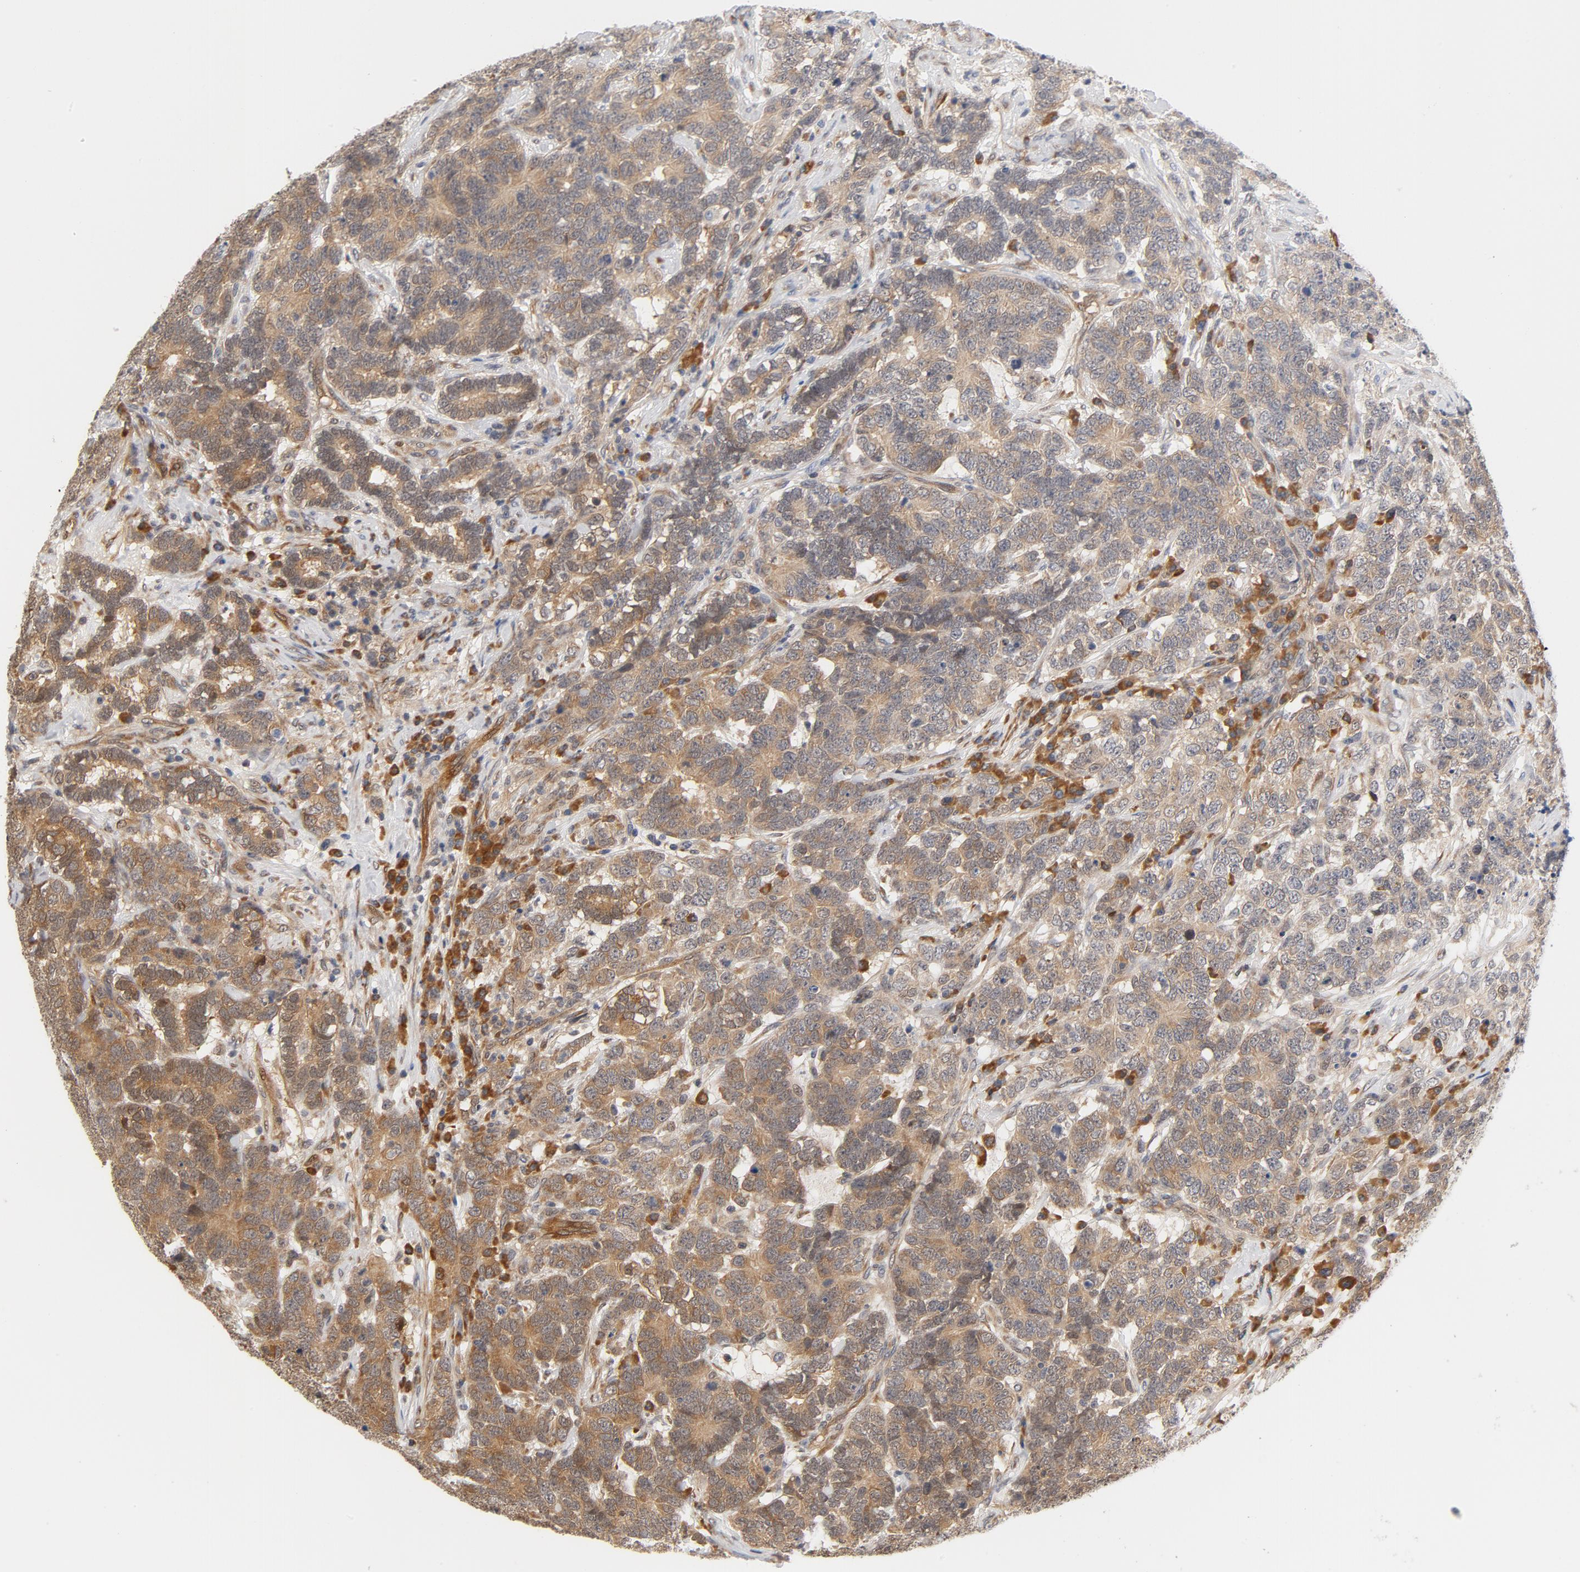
{"staining": {"intensity": "moderate", "quantity": ">75%", "location": "cytoplasmic/membranous"}, "tissue": "testis cancer", "cell_type": "Tumor cells", "image_type": "cancer", "snomed": [{"axis": "morphology", "description": "Carcinoma, Embryonal, NOS"}, {"axis": "topography", "description": "Testis"}], "caption": "An immunohistochemistry image of neoplastic tissue is shown. Protein staining in brown shows moderate cytoplasmic/membranous positivity in testis embryonal carcinoma within tumor cells. The staining was performed using DAB (3,3'-diaminobenzidine) to visualize the protein expression in brown, while the nuclei were stained in blue with hematoxylin (Magnification: 20x).", "gene": "EIF4E", "patient": {"sex": "male", "age": 26}}